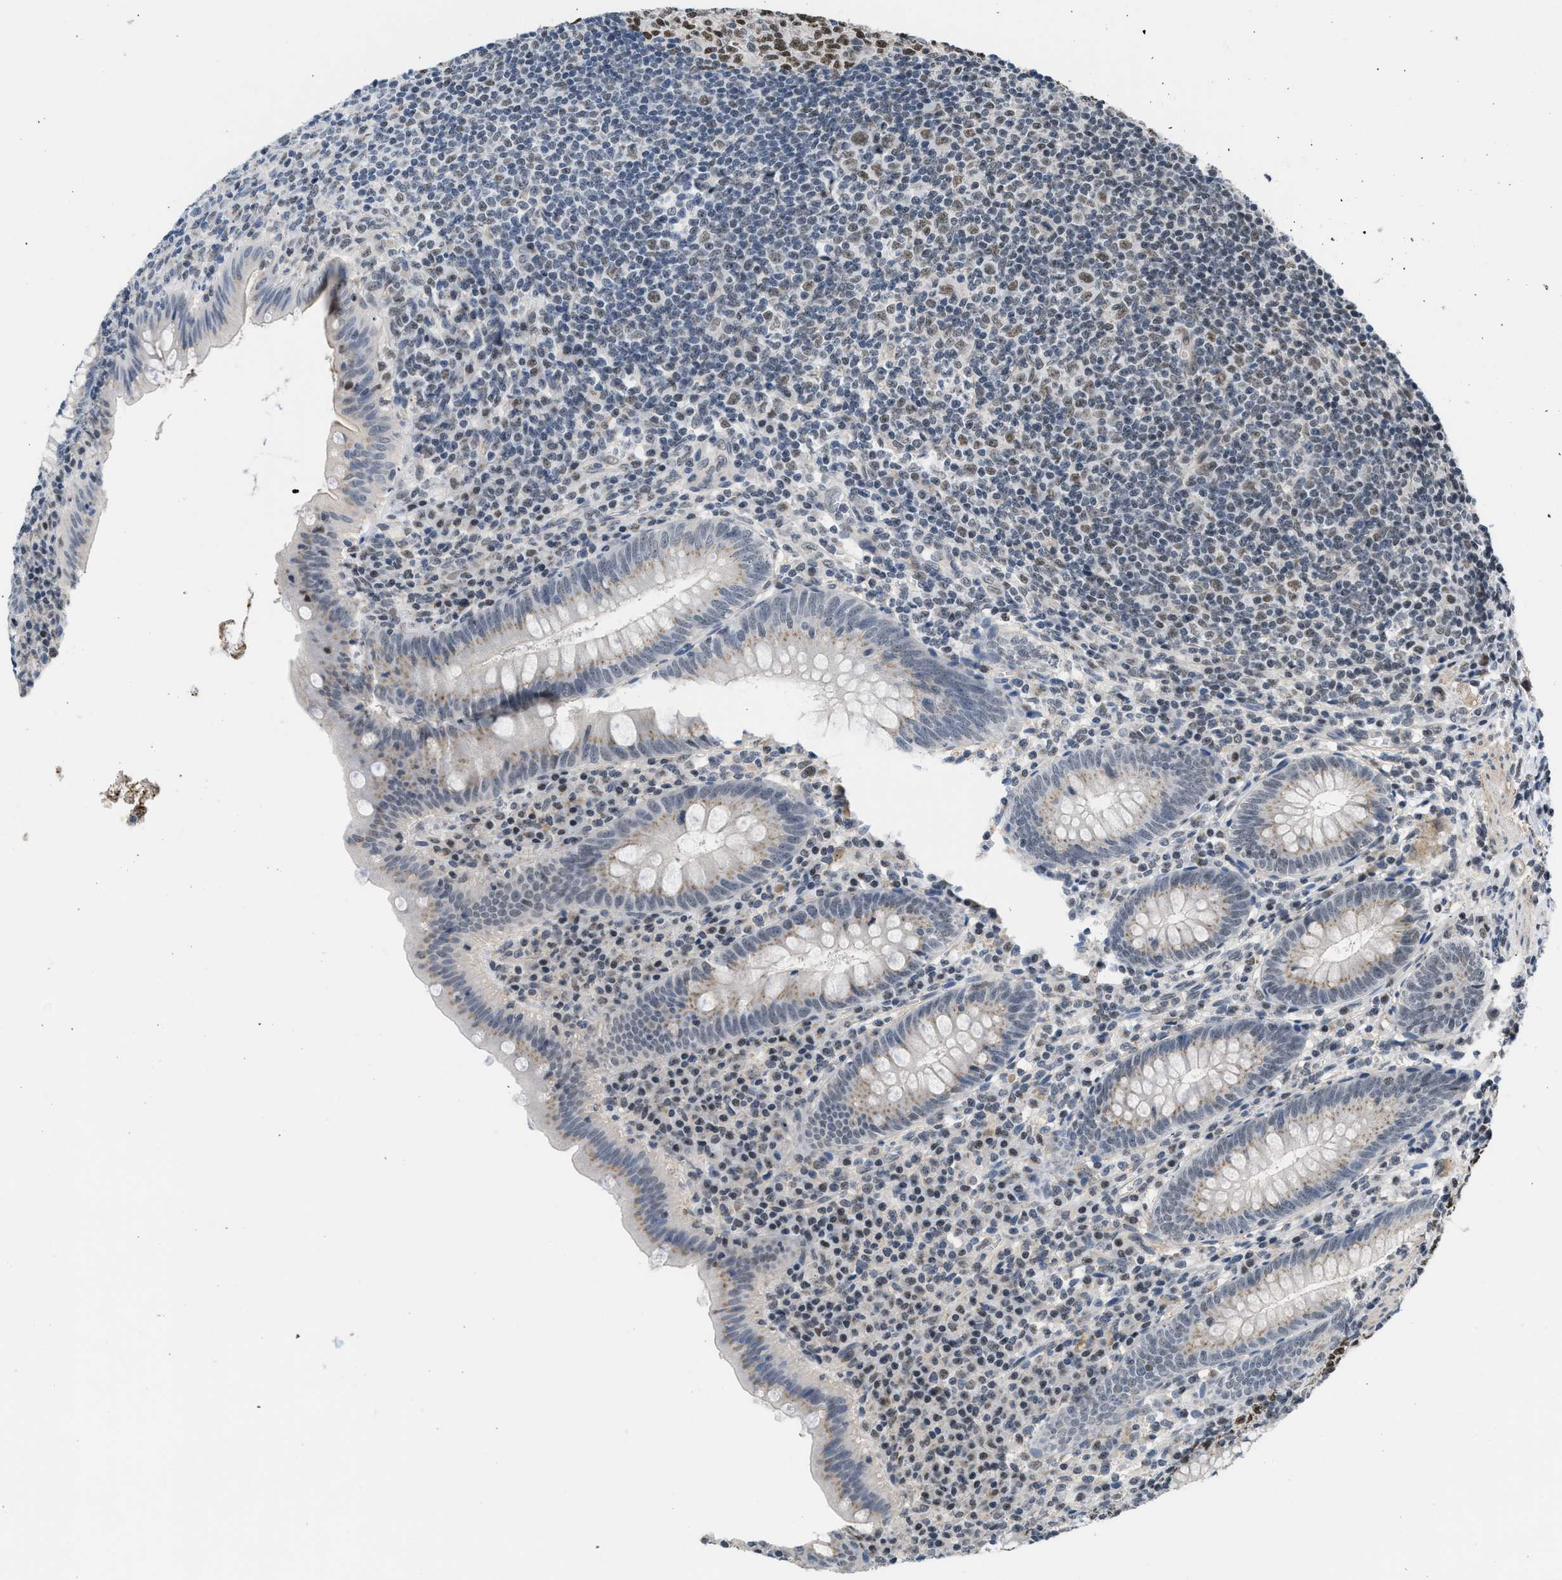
{"staining": {"intensity": "moderate", "quantity": "25%-75%", "location": "cytoplasmic/membranous"}, "tissue": "appendix", "cell_type": "Glandular cells", "image_type": "normal", "snomed": [{"axis": "morphology", "description": "Normal tissue, NOS"}, {"axis": "topography", "description": "Appendix"}], "caption": "Brown immunohistochemical staining in normal appendix exhibits moderate cytoplasmic/membranous positivity in approximately 25%-75% of glandular cells.", "gene": "TERF2IP", "patient": {"sex": "male", "age": 56}}